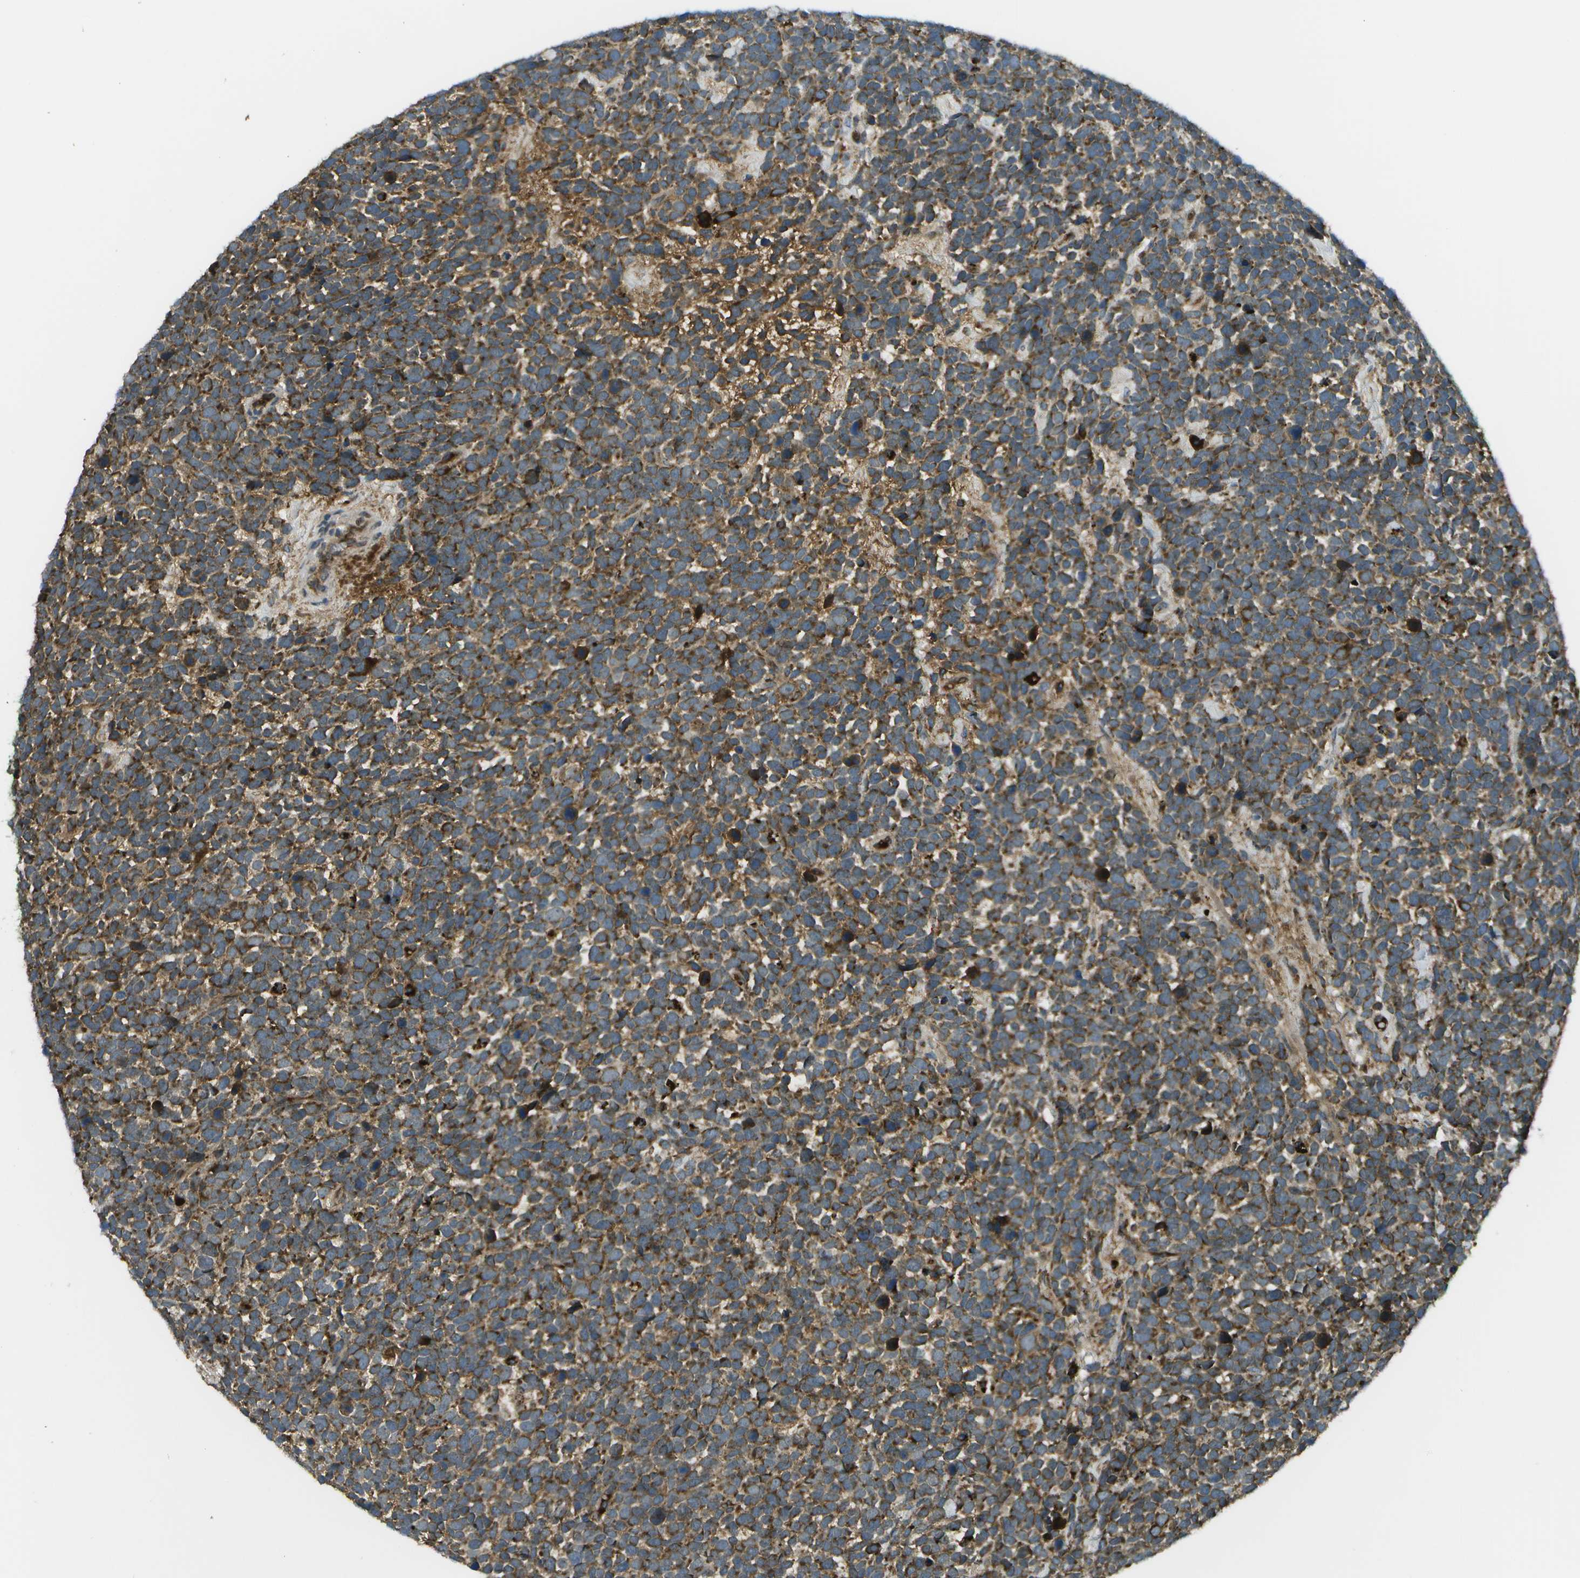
{"staining": {"intensity": "moderate", "quantity": "25%-75%", "location": "cytoplasmic/membranous"}, "tissue": "urothelial cancer", "cell_type": "Tumor cells", "image_type": "cancer", "snomed": [{"axis": "morphology", "description": "Urothelial carcinoma, High grade"}, {"axis": "topography", "description": "Urinary bladder"}], "caption": "Approximately 25%-75% of tumor cells in human urothelial cancer show moderate cytoplasmic/membranous protein expression as visualized by brown immunohistochemical staining.", "gene": "USP30", "patient": {"sex": "female", "age": 82}}